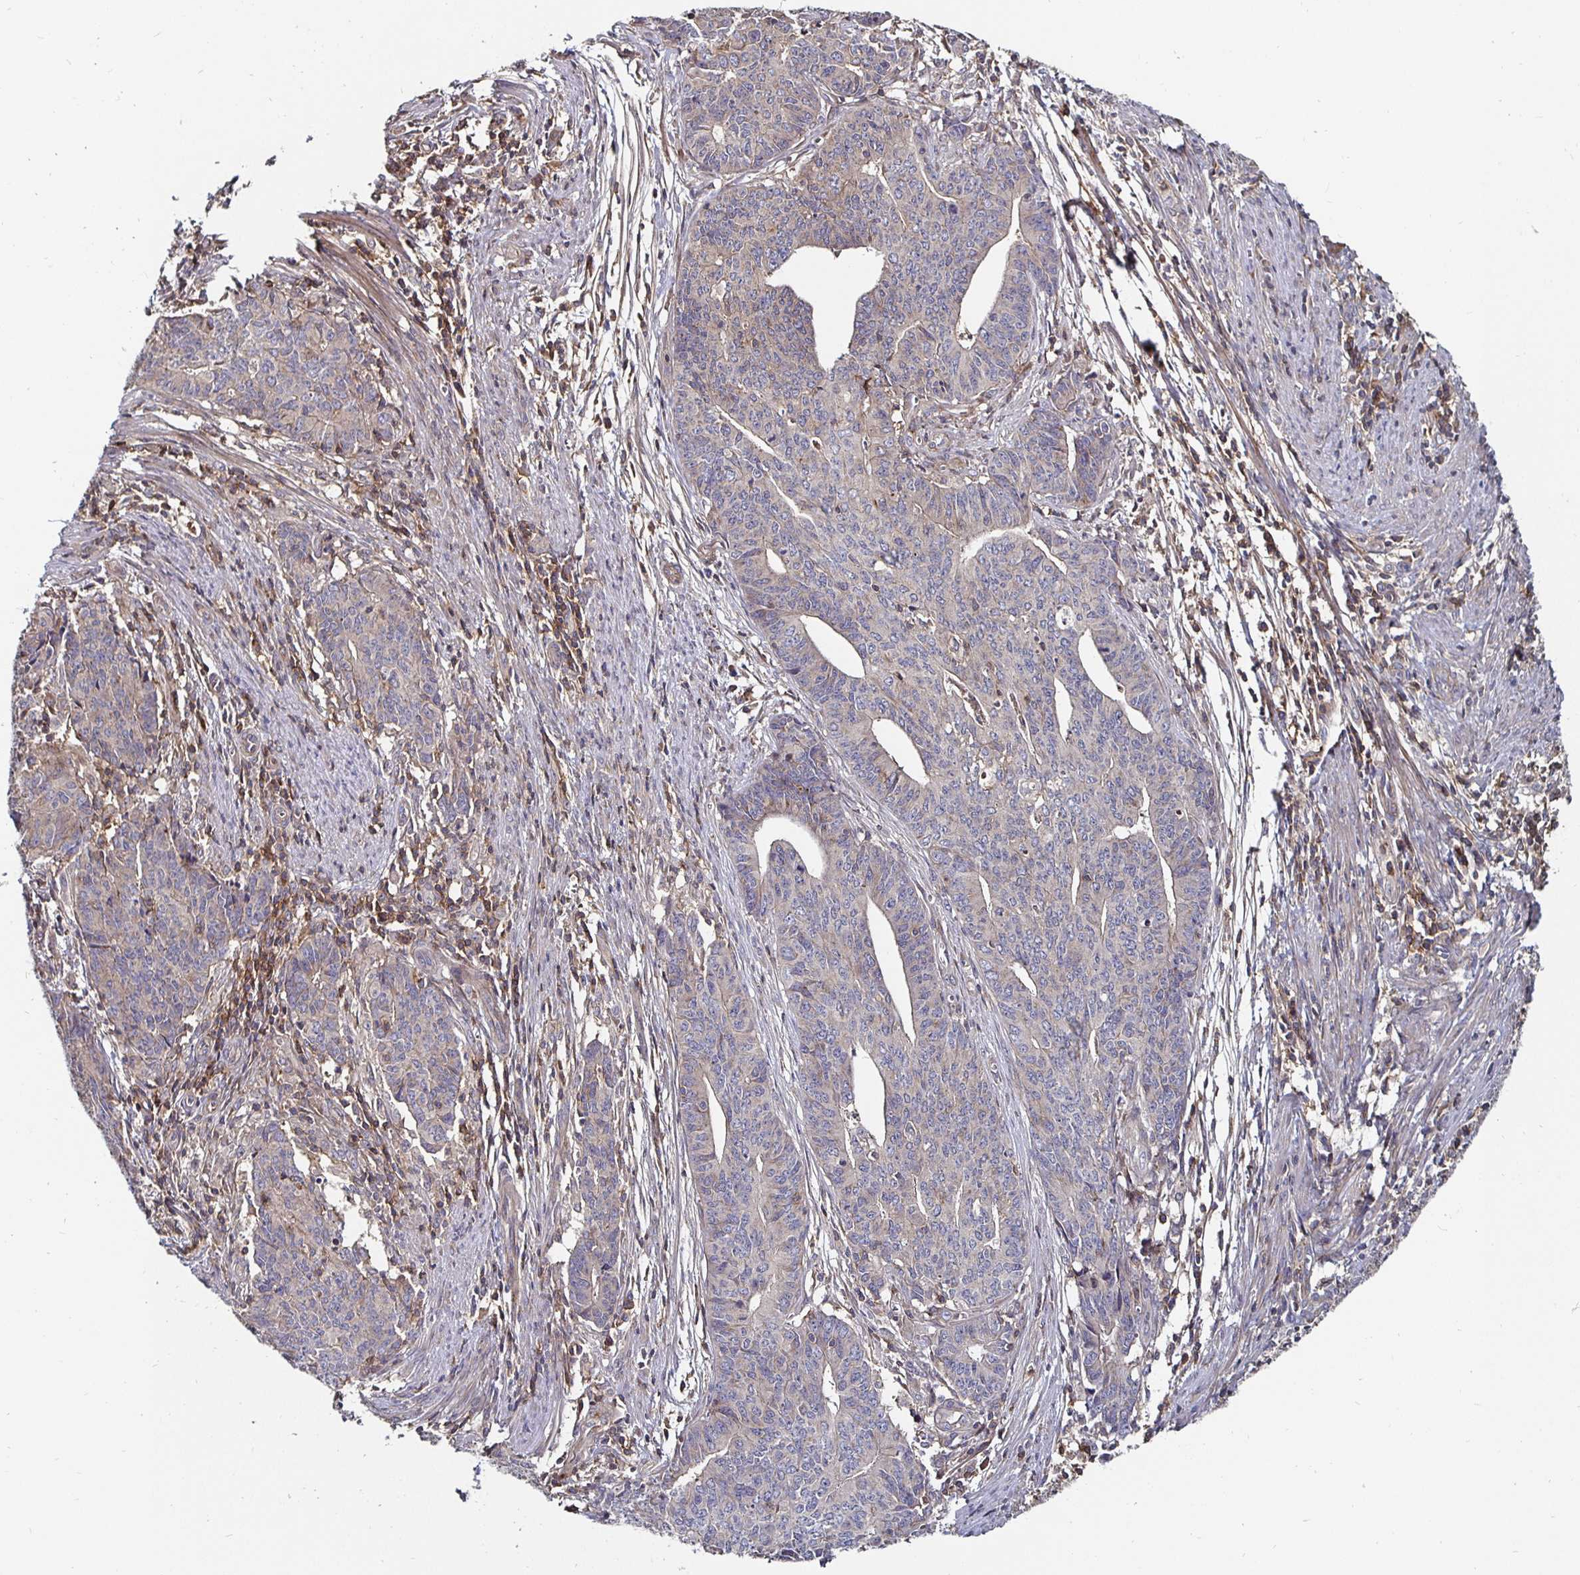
{"staining": {"intensity": "weak", "quantity": "<25%", "location": "cytoplasmic/membranous"}, "tissue": "endometrial cancer", "cell_type": "Tumor cells", "image_type": "cancer", "snomed": [{"axis": "morphology", "description": "Adenocarcinoma, NOS"}, {"axis": "topography", "description": "Endometrium"}], "caption": "Immunohistochemistry micrograph of human endometrial cancer (adenocarcinoma) stained for a protein (brown), which displays no positivity in tumor cells. The staining was performed using DAB (3,3'-diaminobenzidine) to visualize the protein expression in brown, while the nuclei were stained in blue with hematoxylin (Magnification: 20x).", "gene": "GJA4", "patient": {"sex": "female", "age": 59}}